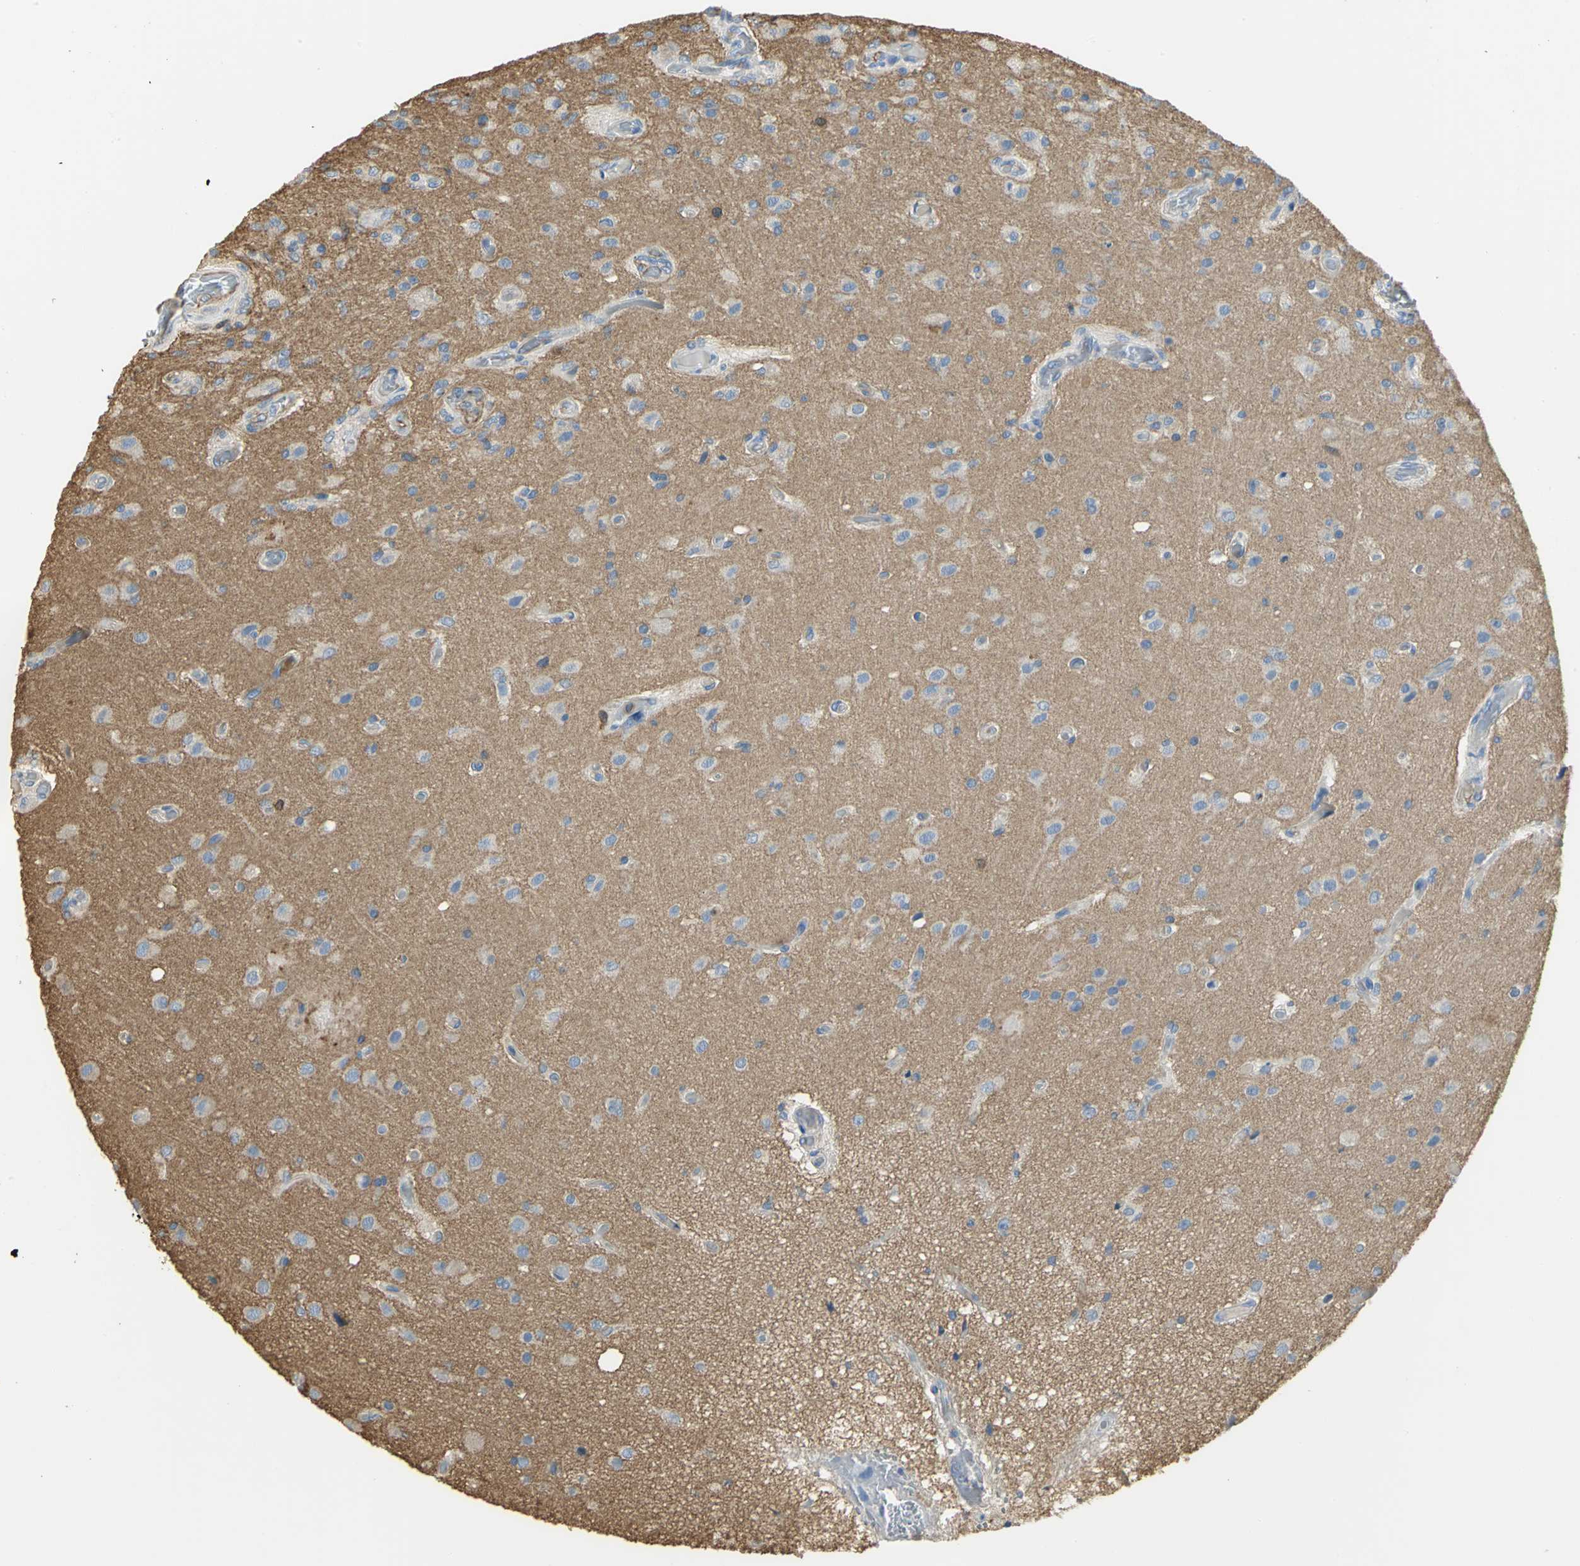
{"staining": {"intensity": "negative", "quantity": "none", "location": "none"}, "tissue": "glioma", "cell_type": "Tumor cells", "image_type": "cancer", "snomed": [{"axis": "morphology", "description": "Normal tissue, NOS"}, {"axis": "morphology", "description": "Glioma, malignant, High grade"}, {"axis": "topography", "description": "Cerebral cortex"}], "caption": "A high-resolution micrograph shows immunohistochemistry staining of malignant high-grade glioma, which displays no significant positivity in tumor cells.", "gene": "DLGAP5", "patient": {"sex": "male", "age": 77}}